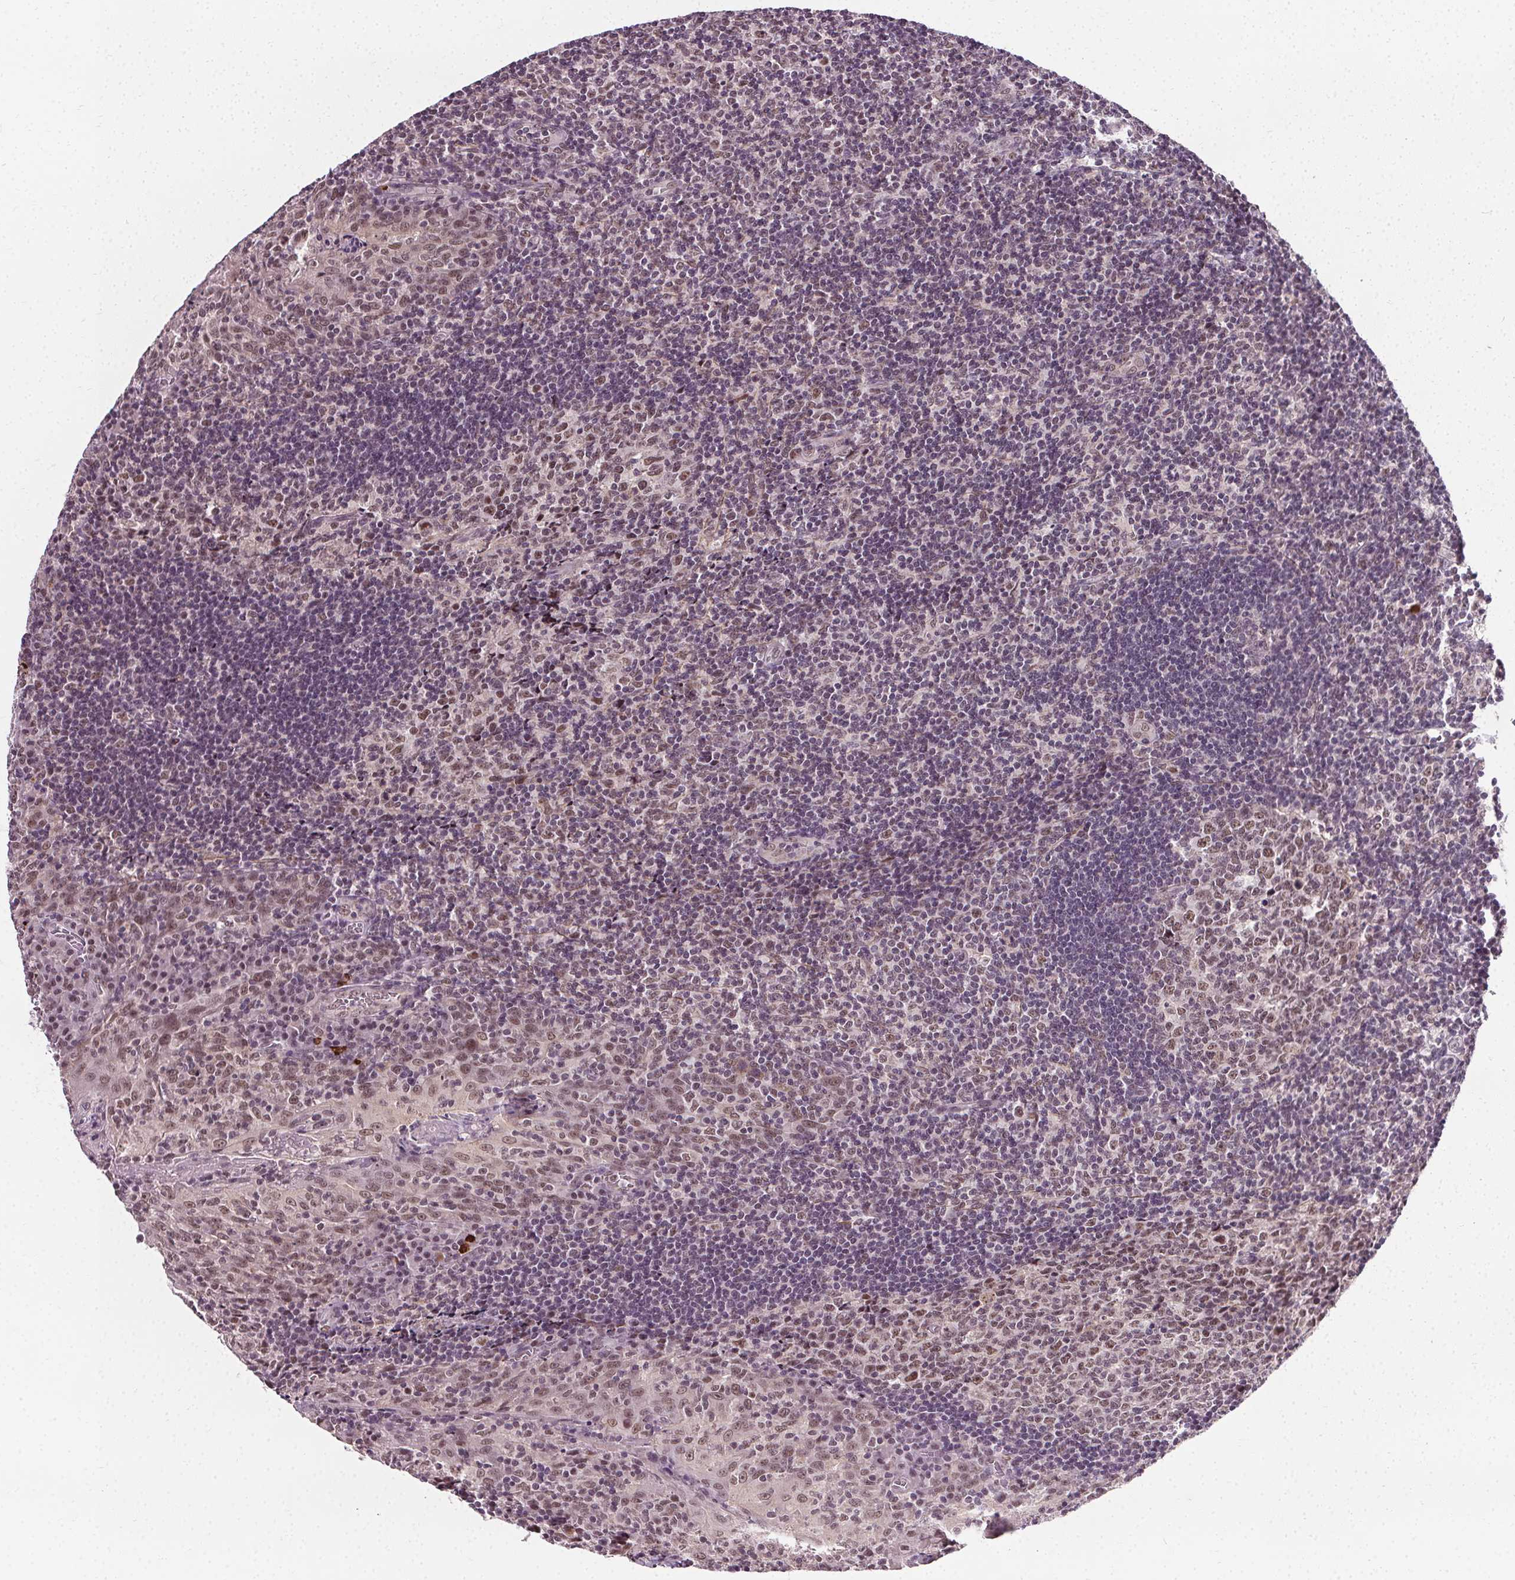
{"staining": {"intensity": "moderate", "quantity": ">75%", "location": "nuclear"}, "tissue": "tonsil", "cell_type": "Germinal center cells", "image_type": "normal", "snomed": [{"axis": "morphology", "description": "Normal tissue, NOS"}, {"axis": "topography", "description": "Tonsil"}], "caption": "Germinal center cells display medium levels of moderate nuclear staining in about >75% of cells in normal tonsil. The protein of interest is stained brown, and the nuclei are stained in blue (DAB IHC with brightfield microscopy, high magnification).", "gene": "MED6", "patient": {"sex": "male", "age": 17}}